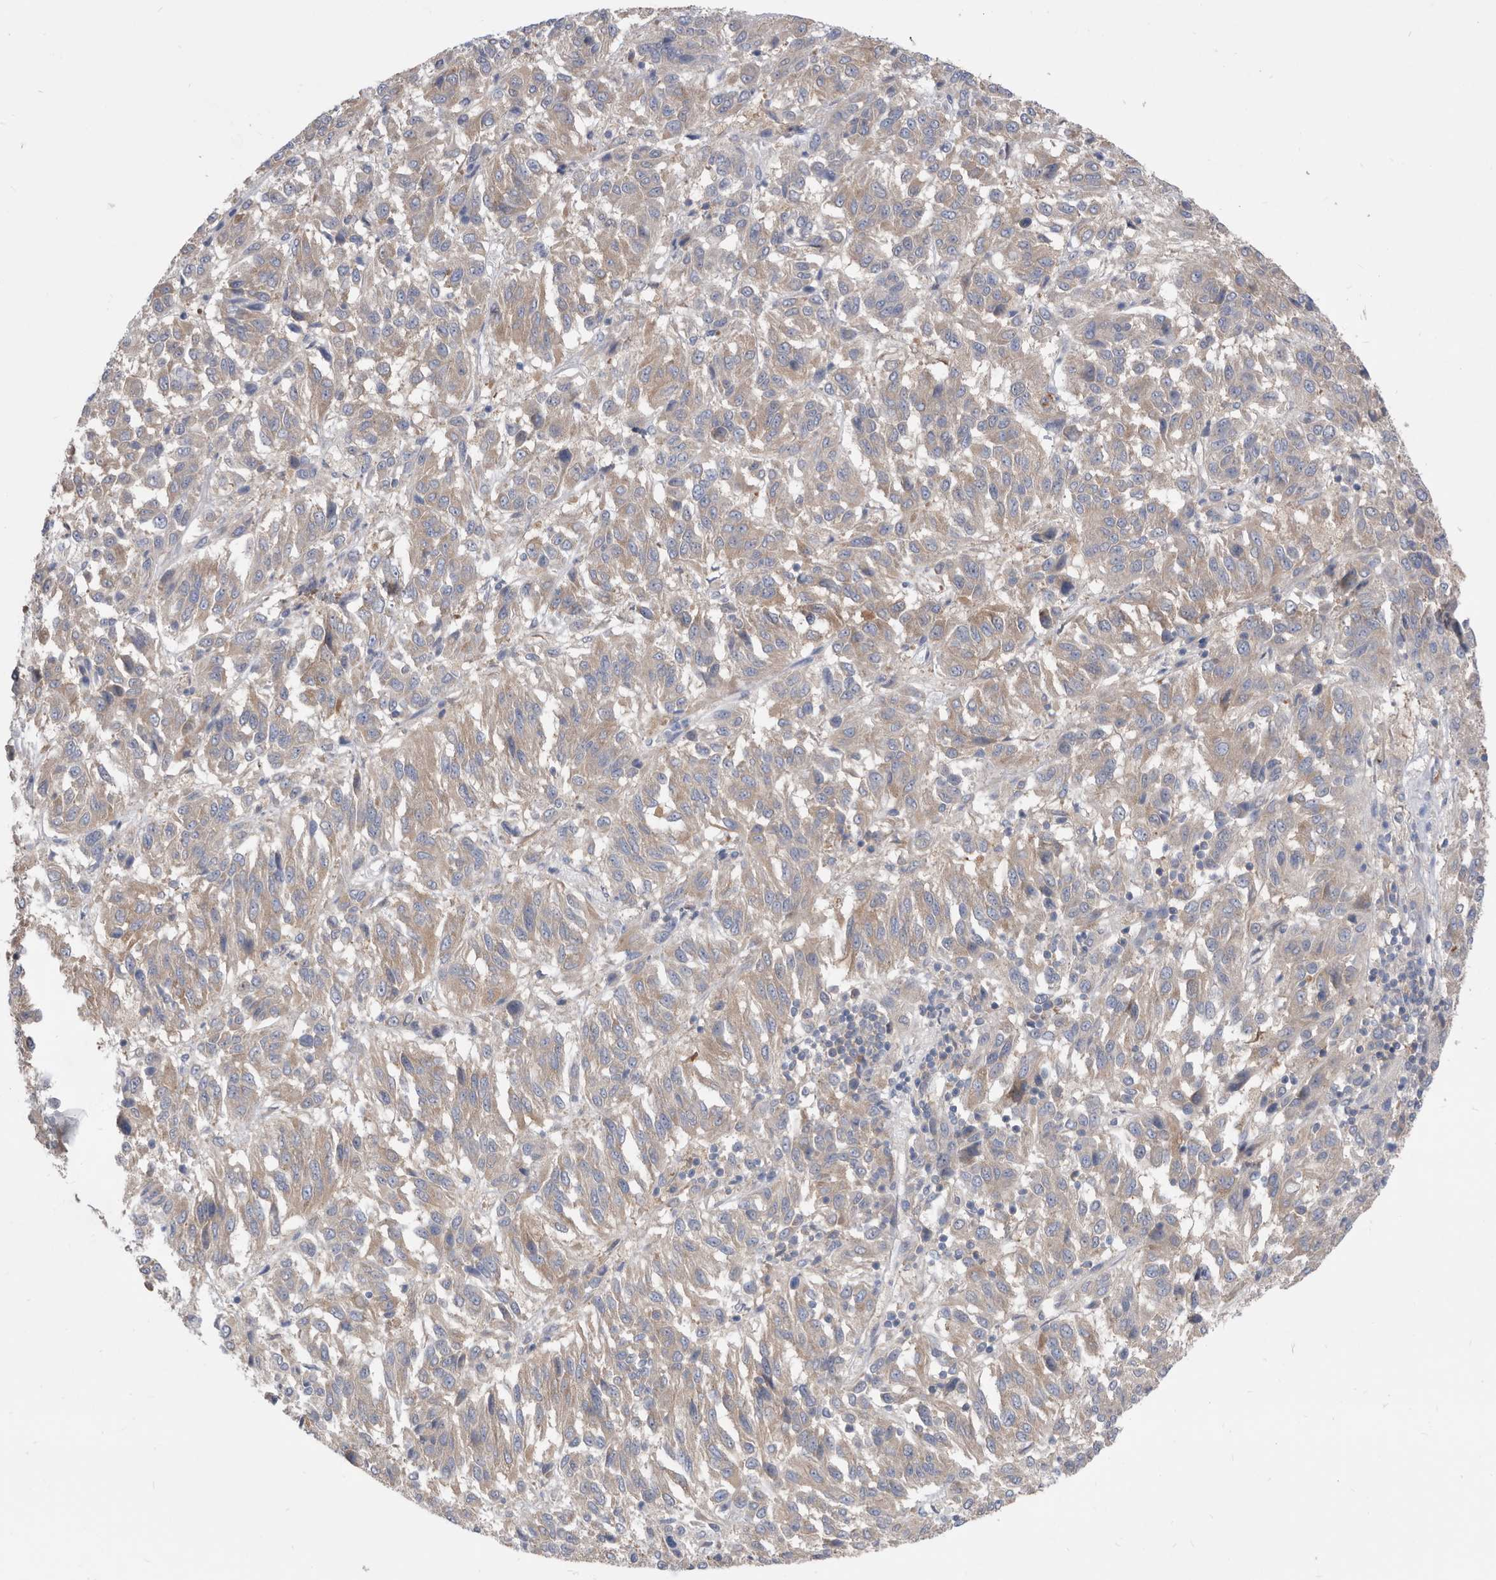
{"staining": {"intensity": "weak", "quantity": "<25%", "location": "cytoplasmic/membranous"}, "tissue": "melanoma", "cell_type": "Tumor cells", "image_type": "cancer", "snomed": [{"axis": "morphology", "description": "Malignant melanoma, Metastatic site"}, {"axis": "topography", "description": "Lung"}], "caption": "This is a photomicrograph of immunohistochemistry (IHC) staining of melanoma, which shows no expression in tumor cells. (DAB immunohistochemistry (IHC) with hematoxylin counter stain).", "gene": "CCT4", "patient": {"sex": "male", "age": 64}}